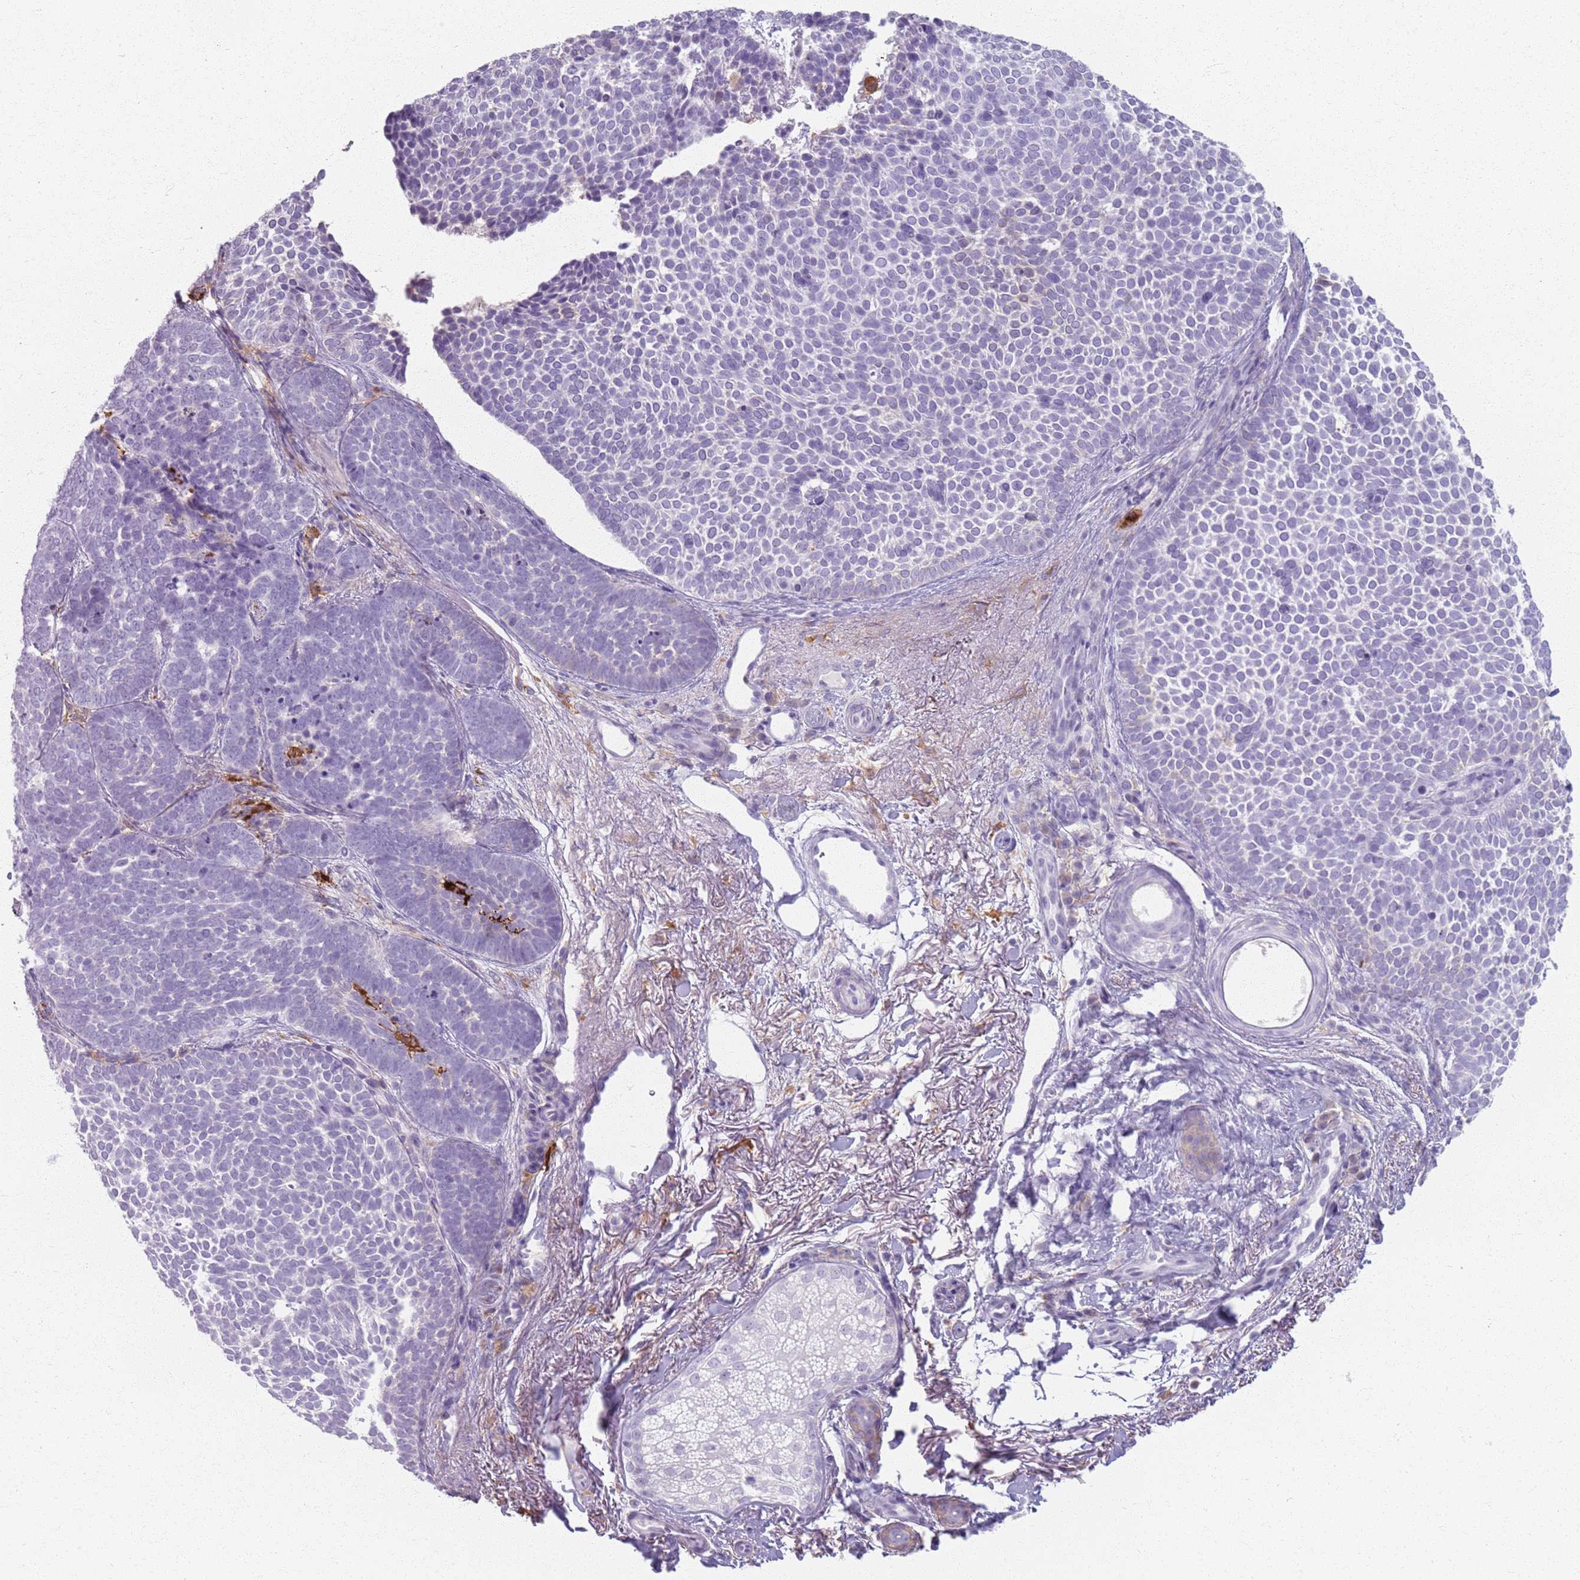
{"staining": {"intensity": "negative", "quantity": "none", "location": "none"}, "tissue": "skin cancer", "cell_type": "Tumor cells", "image_type": "cancer", "snomed": [{"axis": "morphology", "description": "Basal cell carcinoma"}, {"axis": "topography", "description": "Skin"}], "caption": "The micrograph exhibits no staining of tumor cells in skin basal cell carcinoma.", "gene": "GDPGP1", "patient": {"sex": "female", "age": 77}}